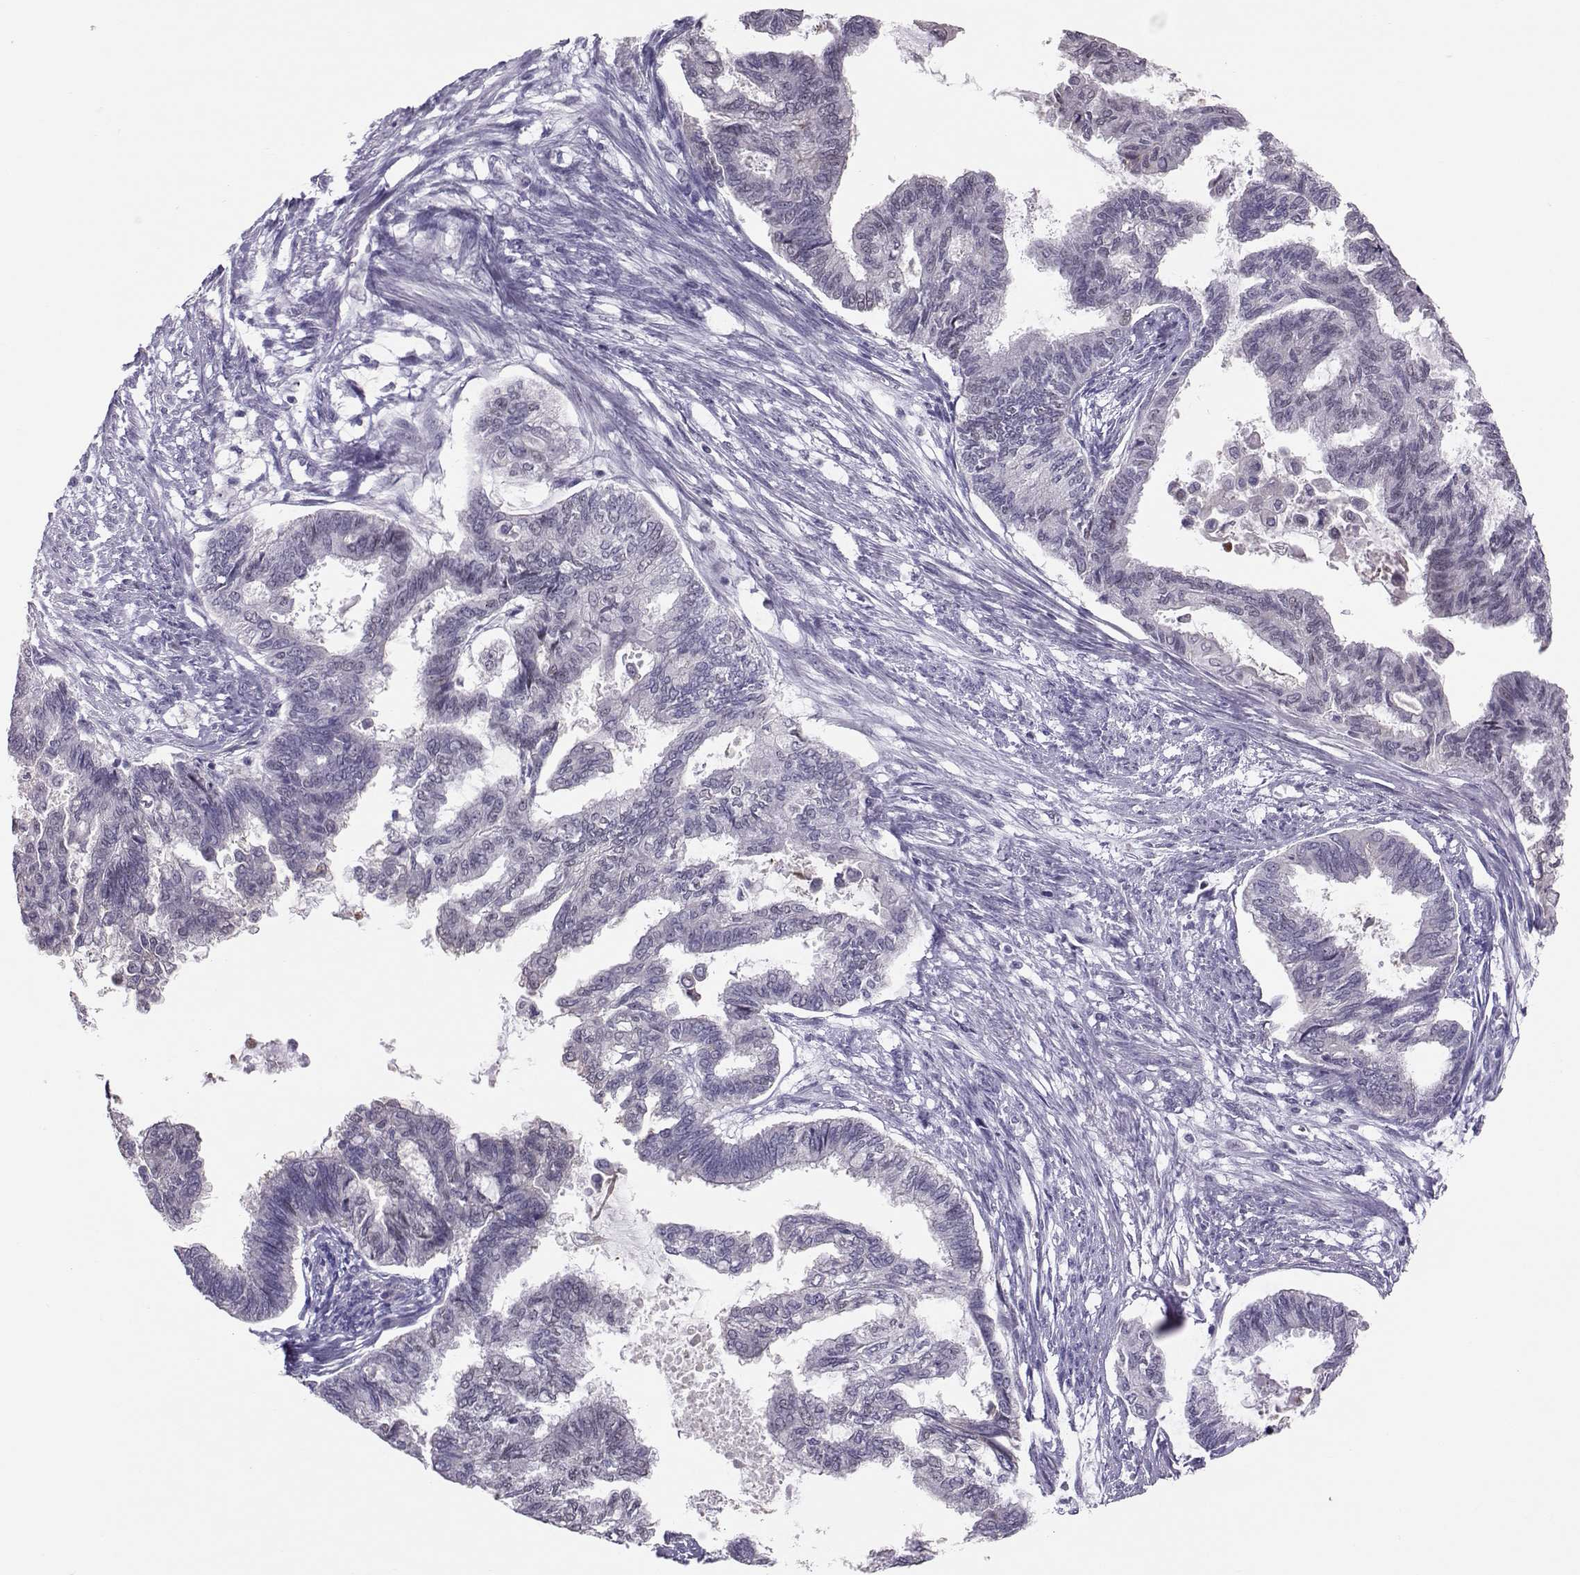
{"staining": {"intensity": "negative", "quantity": "none", "location": "none"}, "tissue": "endometrial cancer", "cell_type": "Tumor cells", "image_type": "cancer", "snomed": [{"axis": "morphology", "description": "Adenocarcinoma, NOS"}, {"axis": "topography", "description": "Endometrium"}], "caption": "Tumor cells are negative for brown protein staining in adenocarcinoma (endometrial).", "gene": "DNAAF1", "patient": {"sex": "female", "age": 86}}